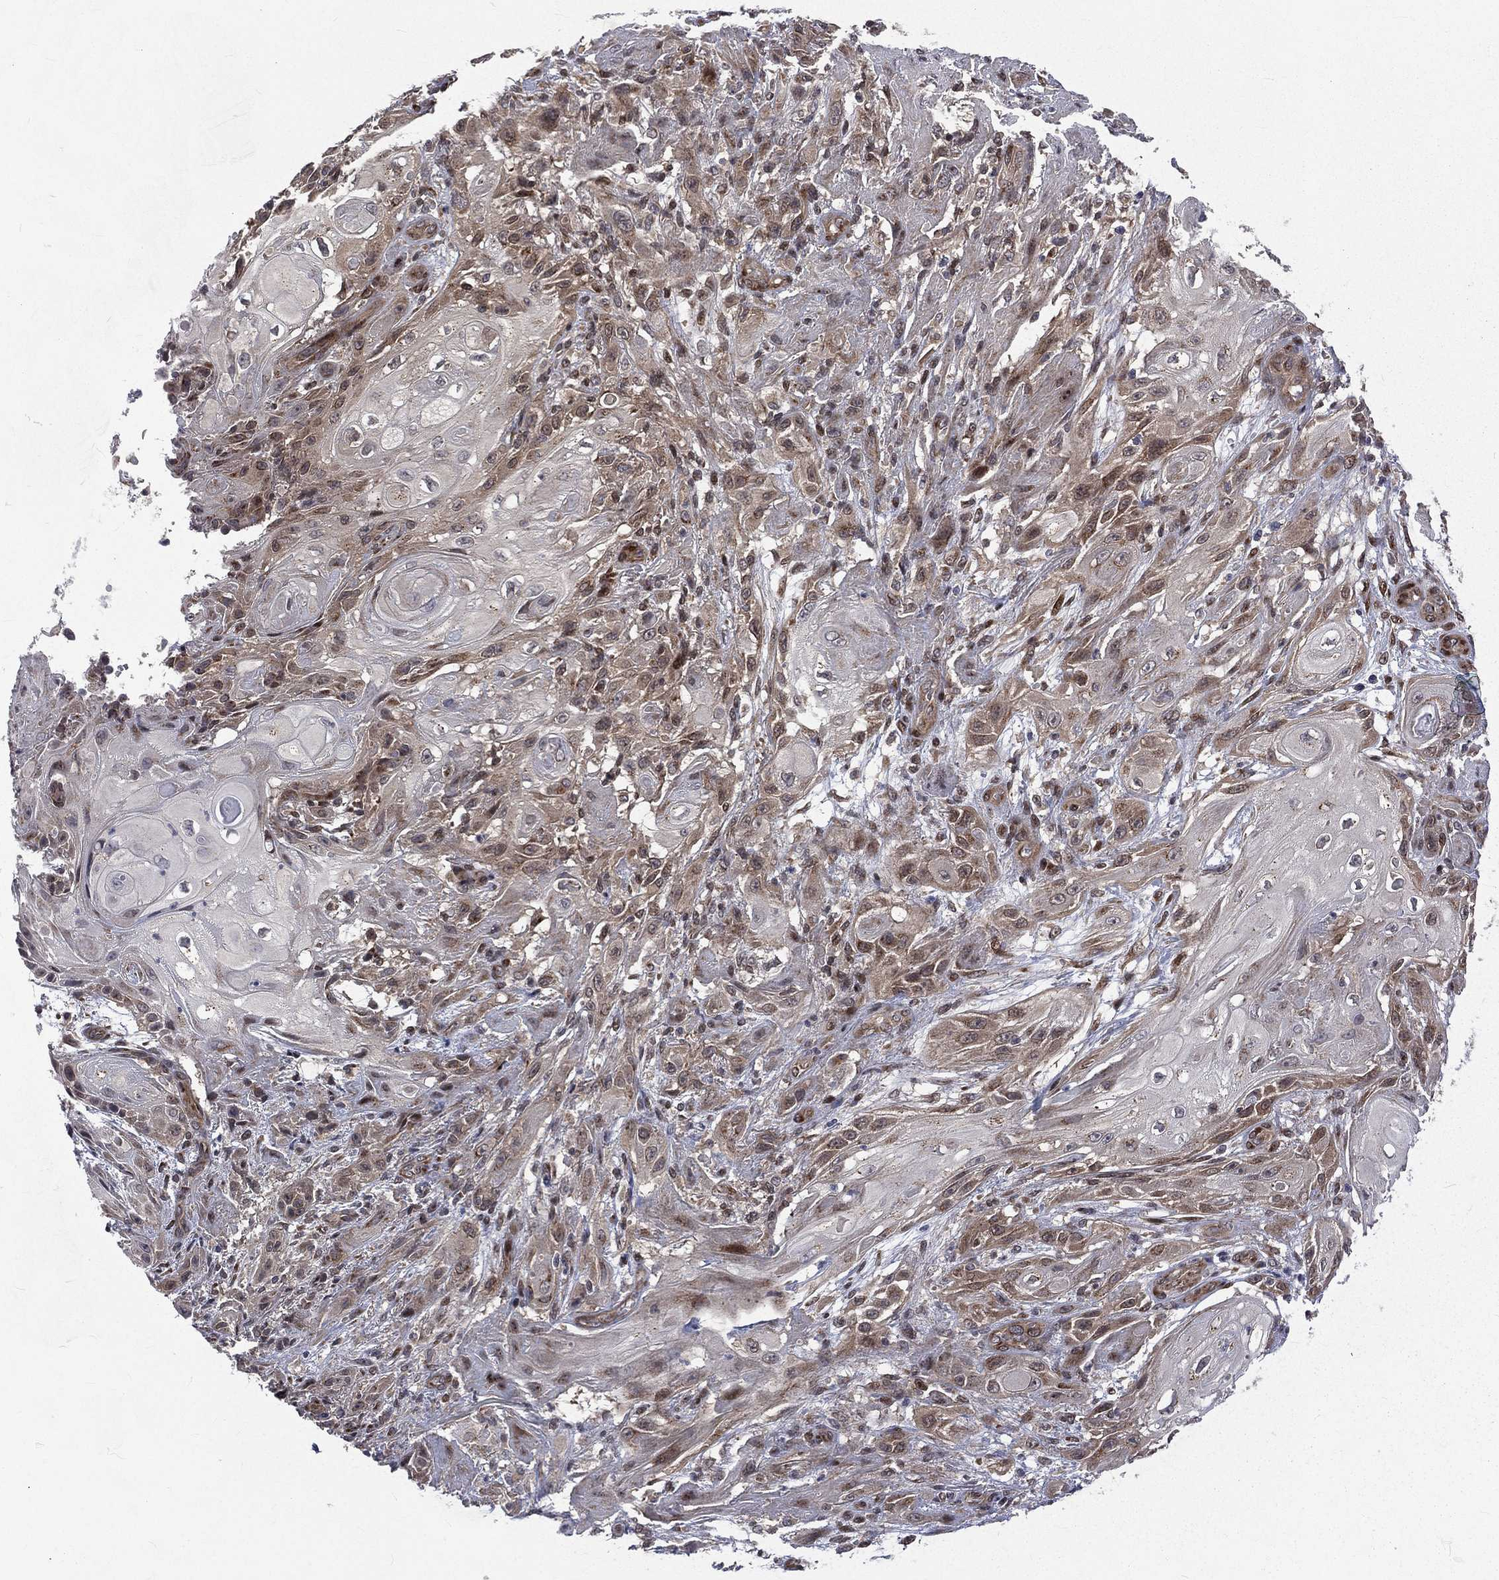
{"staining": {"intensity": "weak", "quantity": "<25%", "location": "cytoplasmic/membranous"}, "tissue": "skin cancer", "cell_type": "Tumor cells", "image_type": "cancer", "snomed": [{"axis": "morphology", "description": "Squamous cell carcinoma, NOS"}, {"axis": "topography", "description": "Skin"}], "caption": "Immunohistochemical staining of skin cancer (squamous cell carcinoma) exhibits no significant expression in tumor cells.", "gene": "ARL3", "patient": {"sex": "male", "age": 62}}